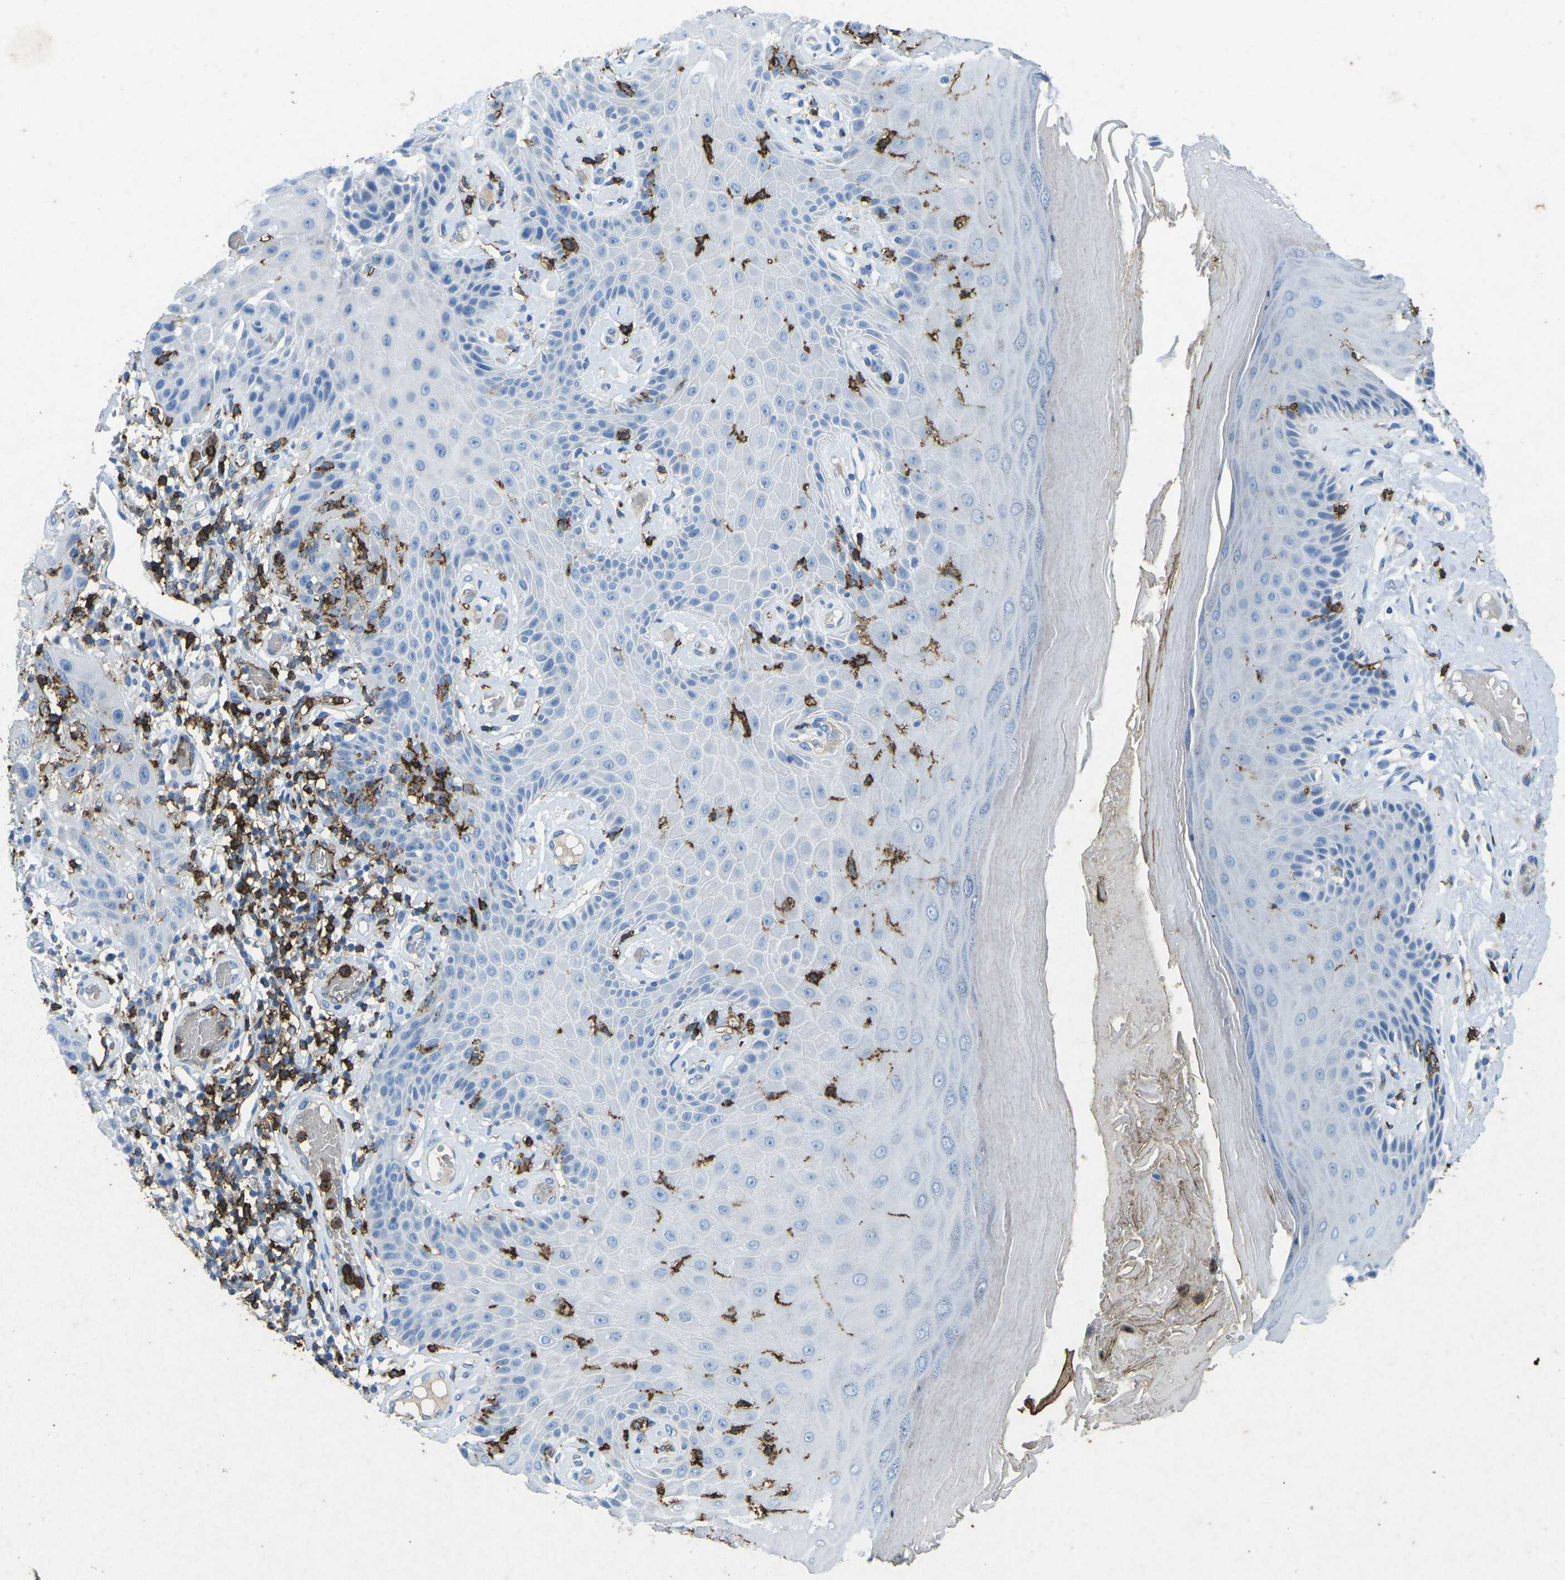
{"staining": {"intensity": "negative", "quantity": "none", "location": "none"}, "tissue": "skin", "cell_type": "Epidermal cells", "image_type": "normal", "snomed": [{"axis": "morphology", "description": "Normal tissue, NOS"}, {"axis": "topography", "description": "Vulva"}], "caption": "DAB (3,3'-diaminobenzidine) immunohistochemical staining of benign skin exhibits no significant expression in epidermal cells.", "gene": "CTAGE1", "patient": {"sex": "female", "age": 73}}